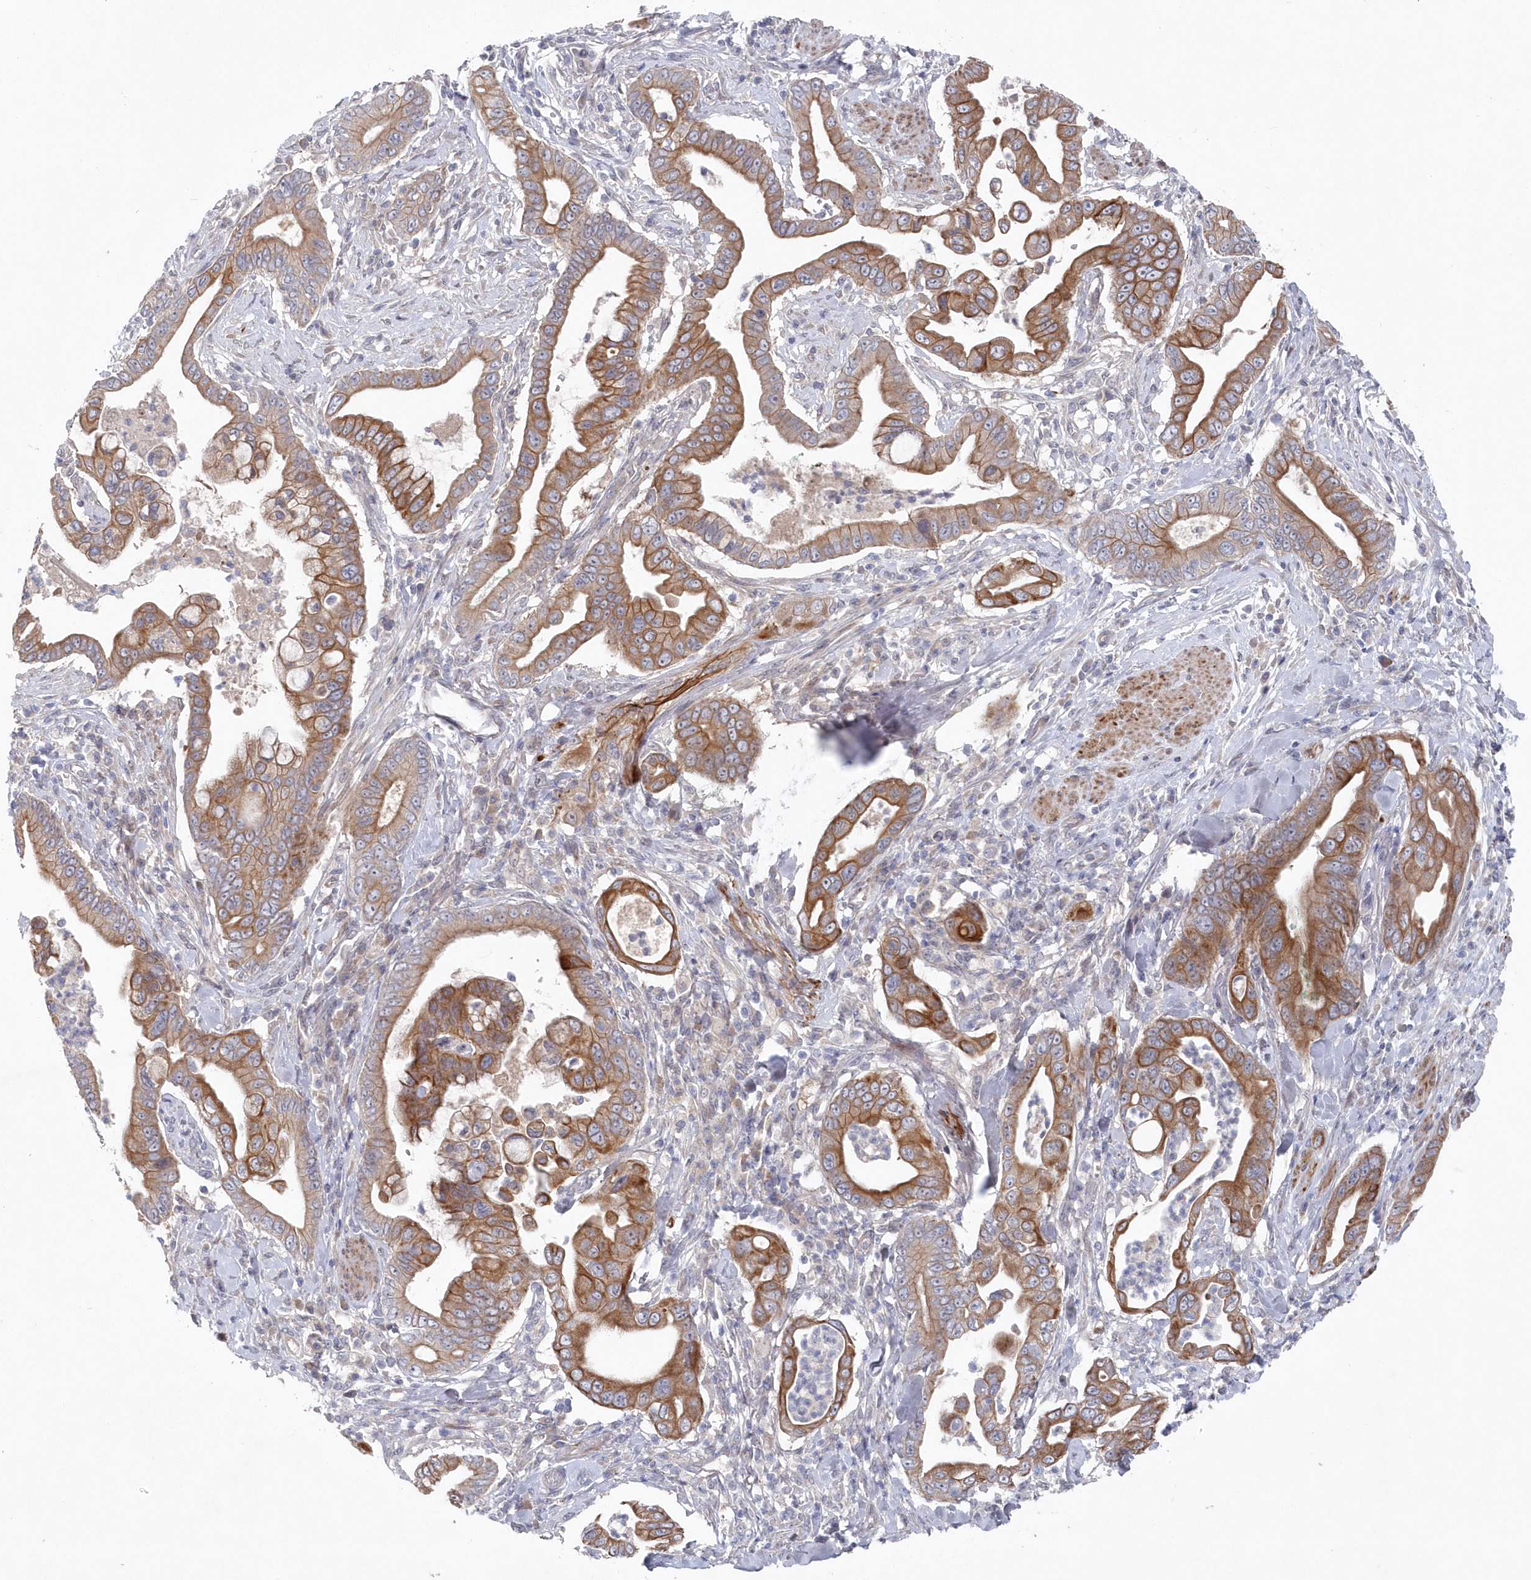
{"staining": {"intensity": "moderate", "quantity": ">75%", "location": "cytoplasmic/membranous"}, "tissue": "pancreatic cancer", "cell_type": "Tumor cells", "image_type": "cancer", "snomed": [{"axis": "morphology", "description": "Adenocarcinoma, NOS"}, {"axis": "topography", "description": "Pancreas"}], "caption": "Approximately >75% of tumor cells in human pancreatic cancer (adenocarcinoma) reveal moderate cytoplasmic/membranous protein positivity as visualized by brown immunohistochemical staining.", "gene": "KIAA1586", "patient": {"sex": "male", "age": 78}}